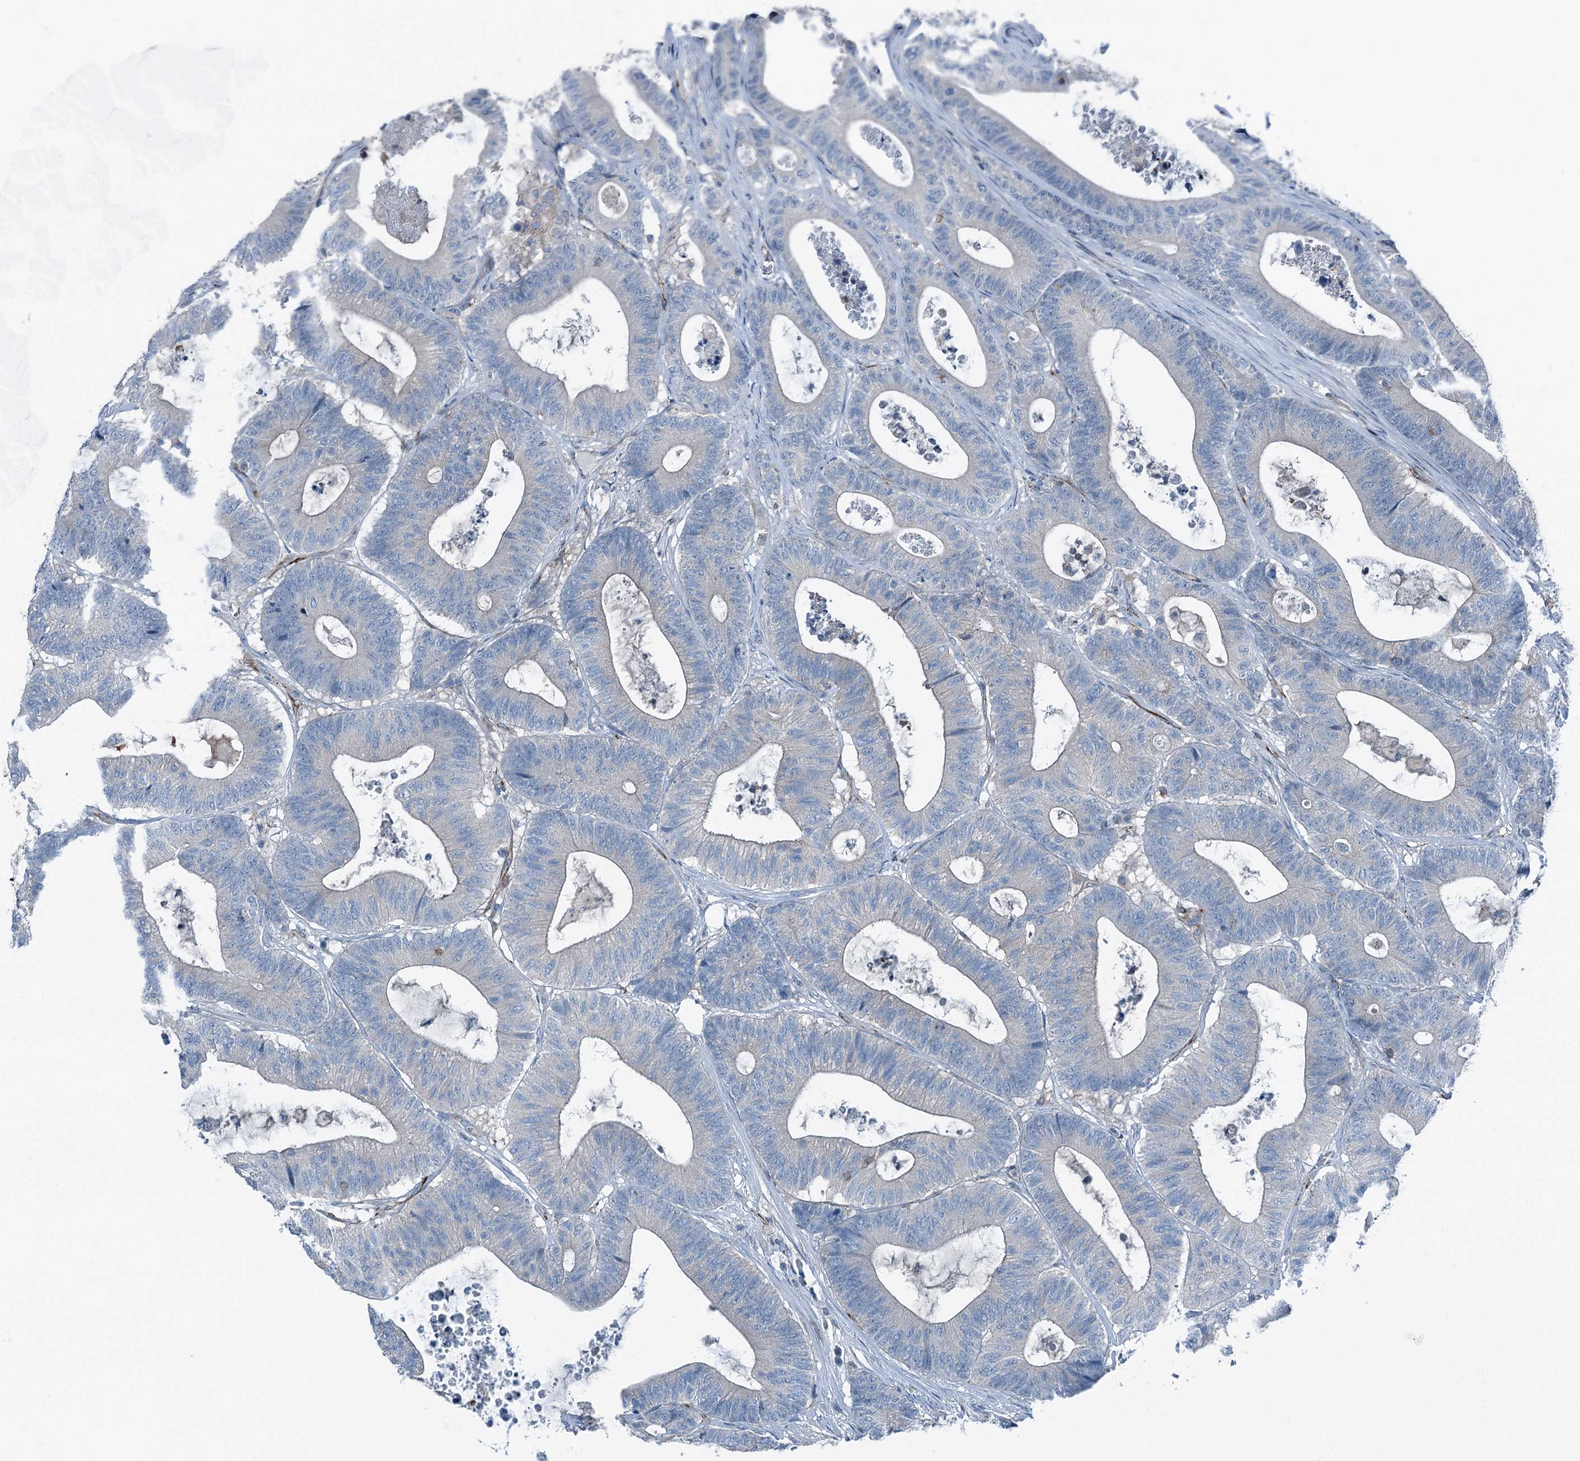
{"staining": {"intensity": "negative", "quantity": "none", "location": "none"}, "tissue": "colorectal cancer", "cell_type": "Tumor cells", "image_type": "cancer", "snomed": [{"axis": "morphology", "description": "Adenocarcinoma, NOS"}, {"axis": "topography", "description": "Colon"}], "caption": "IHC image of neoplastic tissue: human colorectal cancer (adenocarcinoma) stained with DAB (3,3'-diaminobenzidine) demonstrates no significant protein expression in tumor cells. Brightfield microscopy of immunohistochemistry (IHC) stained with DAB (3,3'-diaminobenzidine) (brown) and hematoxylin (blue), captured at high magnification.", "gene": "AXL", "patient": {"sex": "female", "age": 84}}